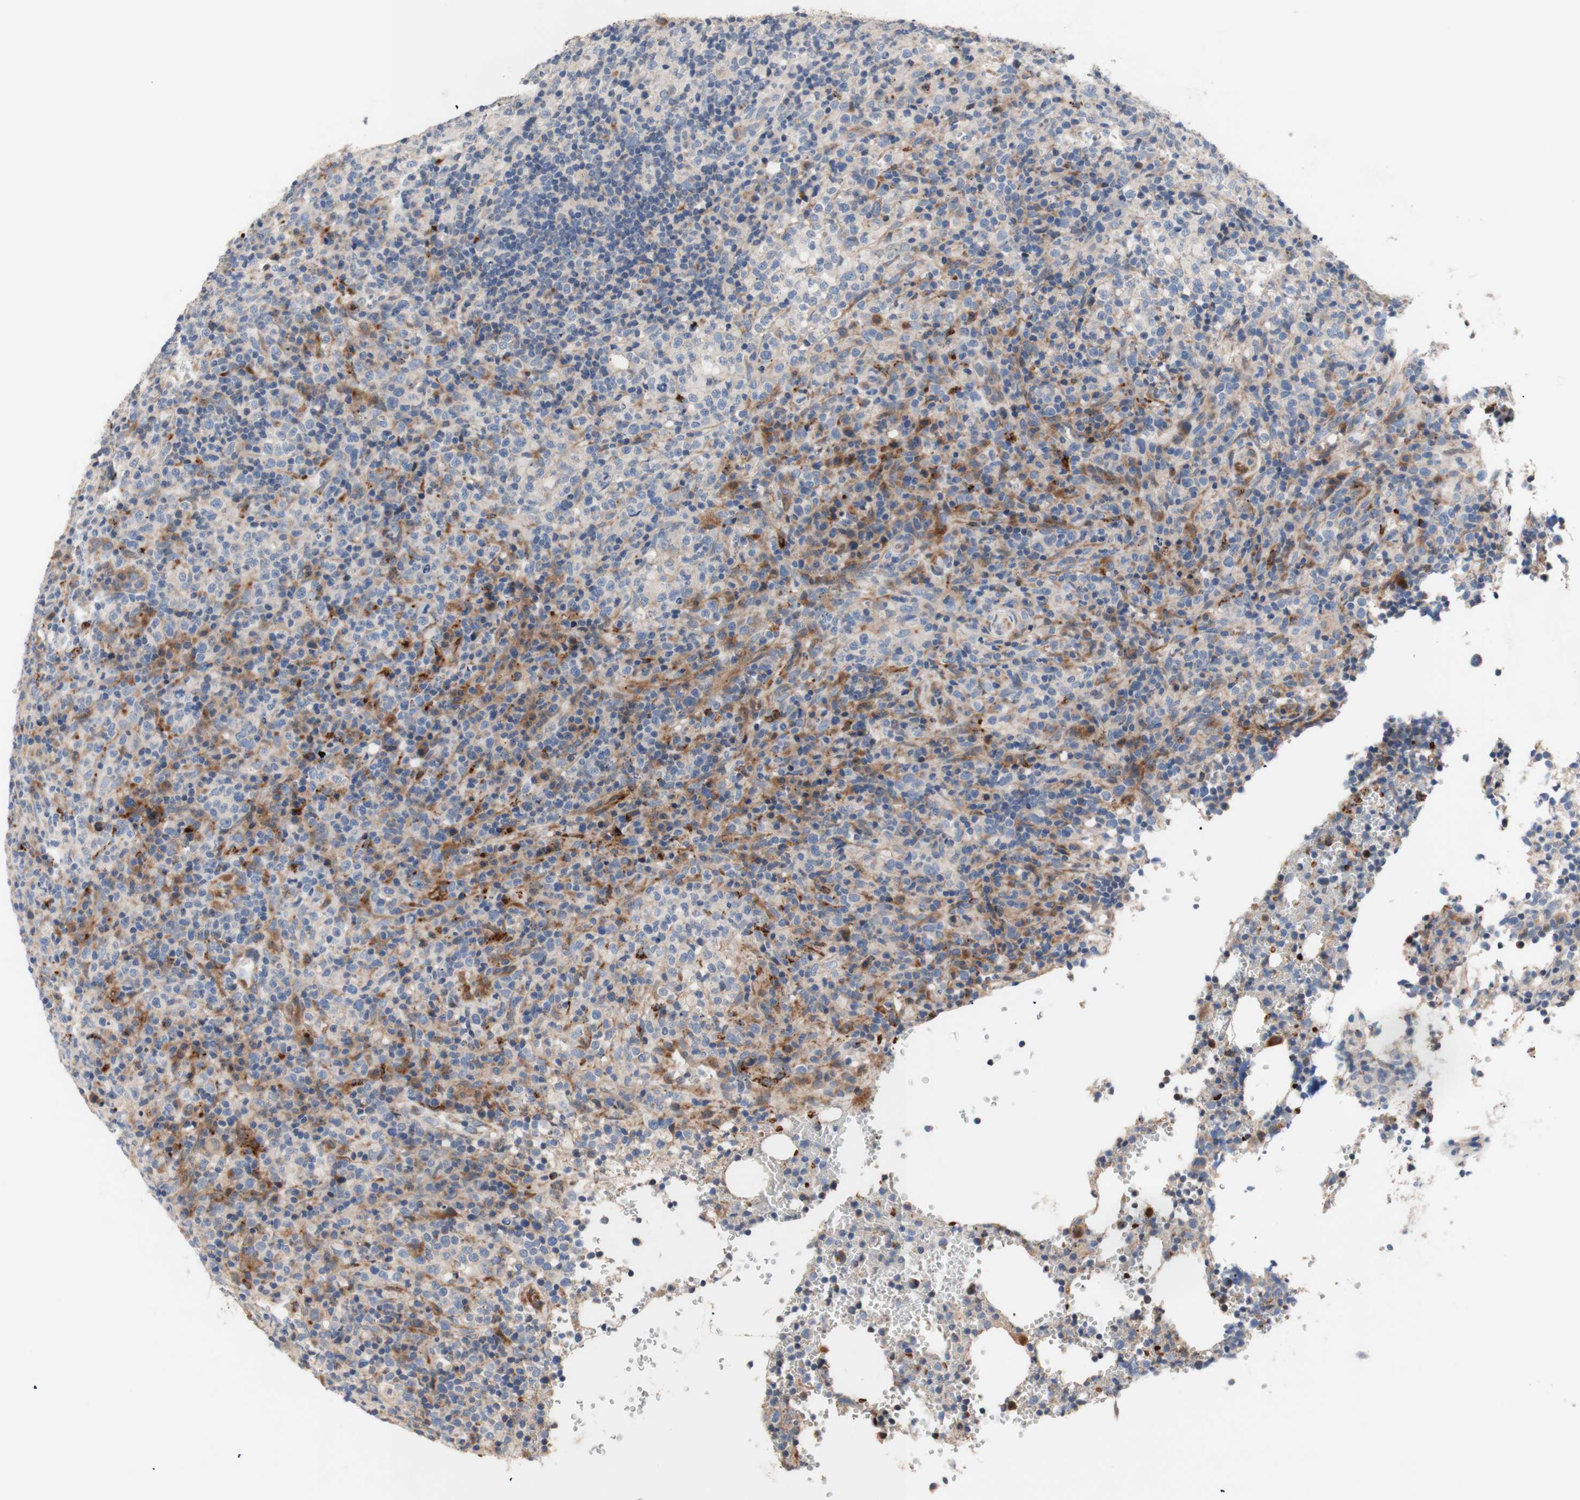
{"staining": {"intensity": "moderate", "quantity": "<25%", "location": "cytoplasmic/membranous"}, "tissue": "lymphoma", "cell_type": "Tumor cells", "image_type": "cancer", "snomed": [{"axis": "morphology", "description": "Malignant lymphoma, non-Hodgkin's type, High grade"}, {"axis": "topography", "description": "Lymph node"}], "caption": "This histopathology image reveals immunohistochemistry staining of high-grade malignant lymphoma, non-Hodgkin's type, with low moderate cytoplasmic/membranous expression in about <25% of tumor cells.", "gene": "CDON", "patient": {"sex": "female", "age": 76}}